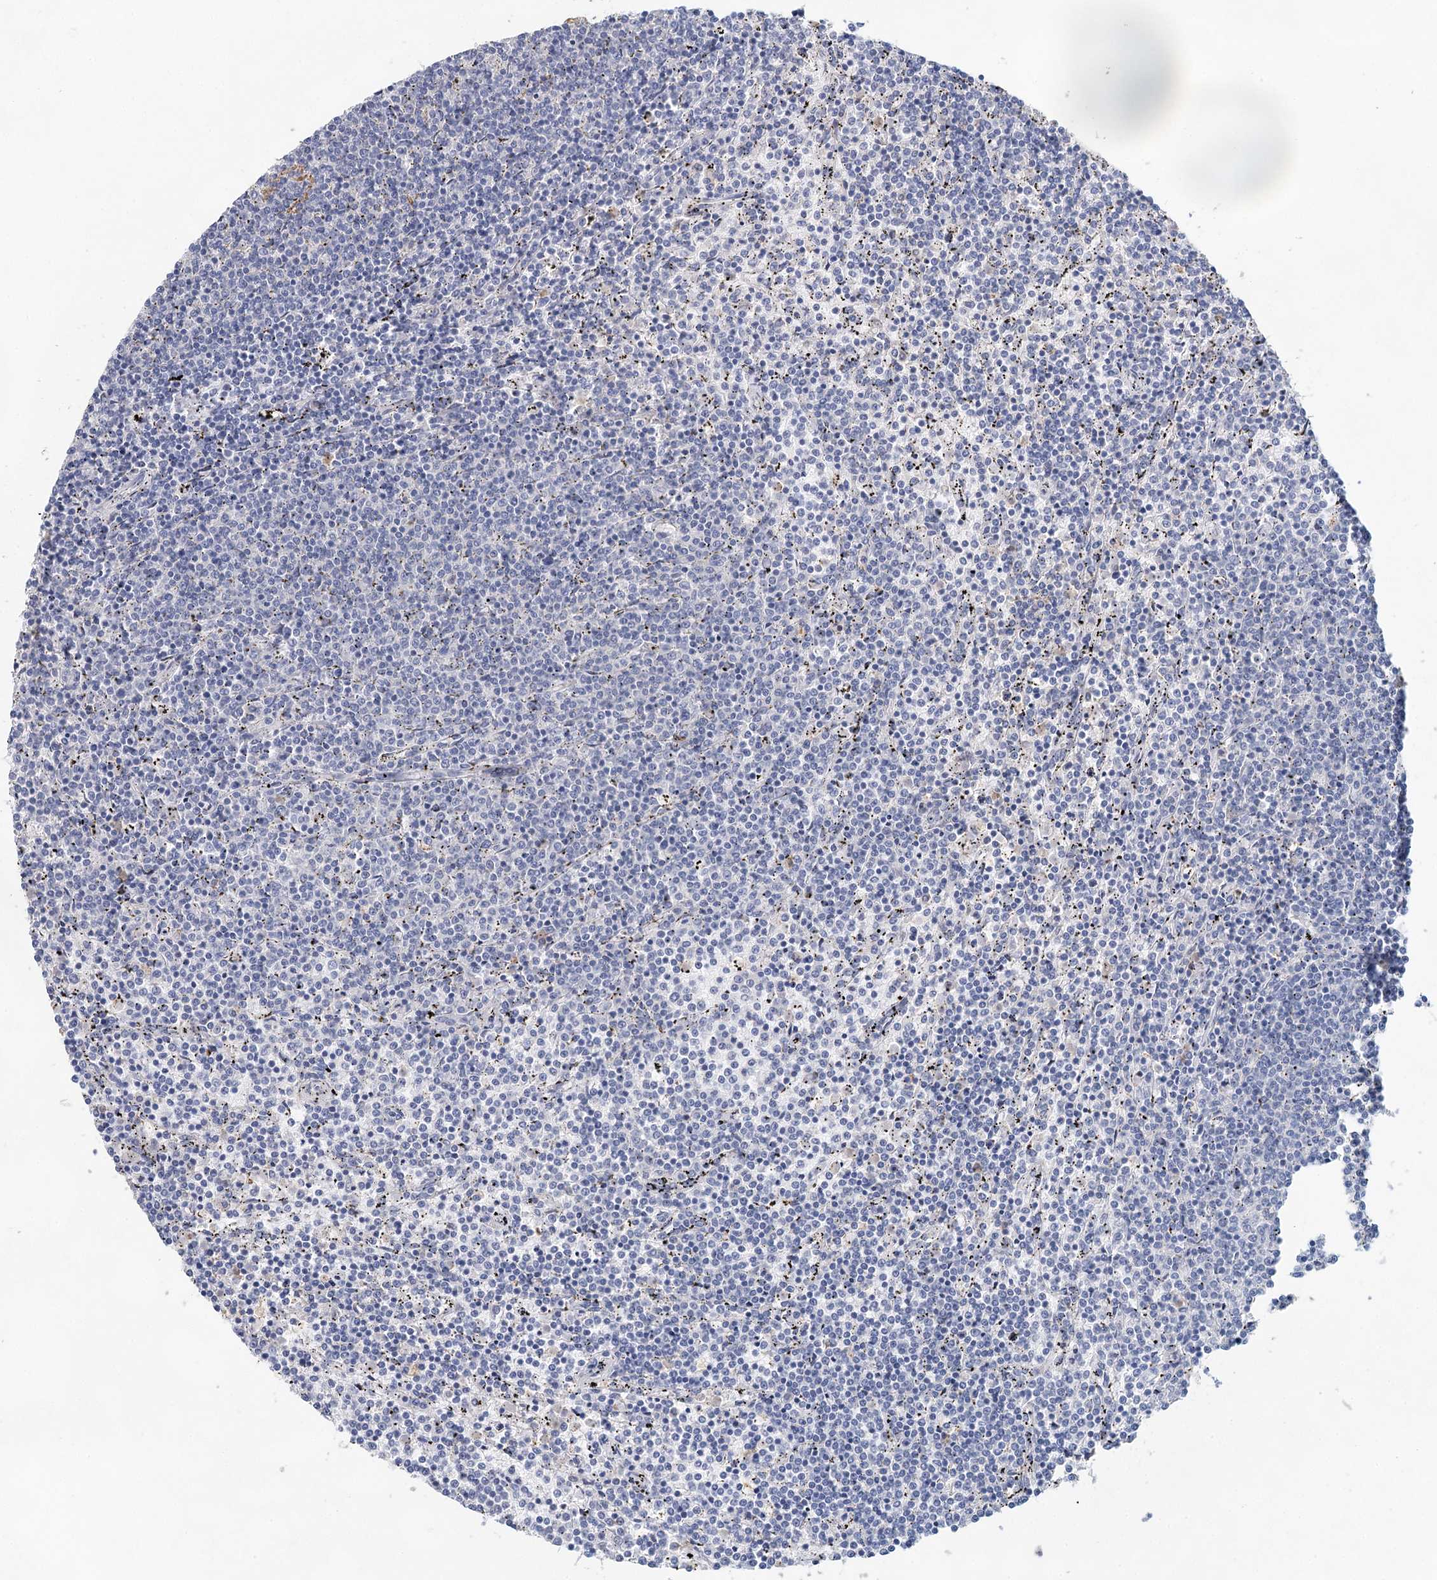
{"staining": {"intensity": "negative", "quantity": "none", "location": "none"}, "tissue": "lymphoma", "cell_type": "Tumor cells", "image_type": "cancer", "snomed": [{"axis": "morphology", "description": "Malignant lymphoma, non-Hodgkin's type, Low grade"}, {"axis": "topography", "description": "Spleen"}], "caption": "Micrograph shows no protein expression in tumor cells of lymphoma tissue. (Immunohistochemistry, brightfield microscopy, high magnification).", "gene": "MYL6B", "patient": {"sex": "female", "age": 50}}